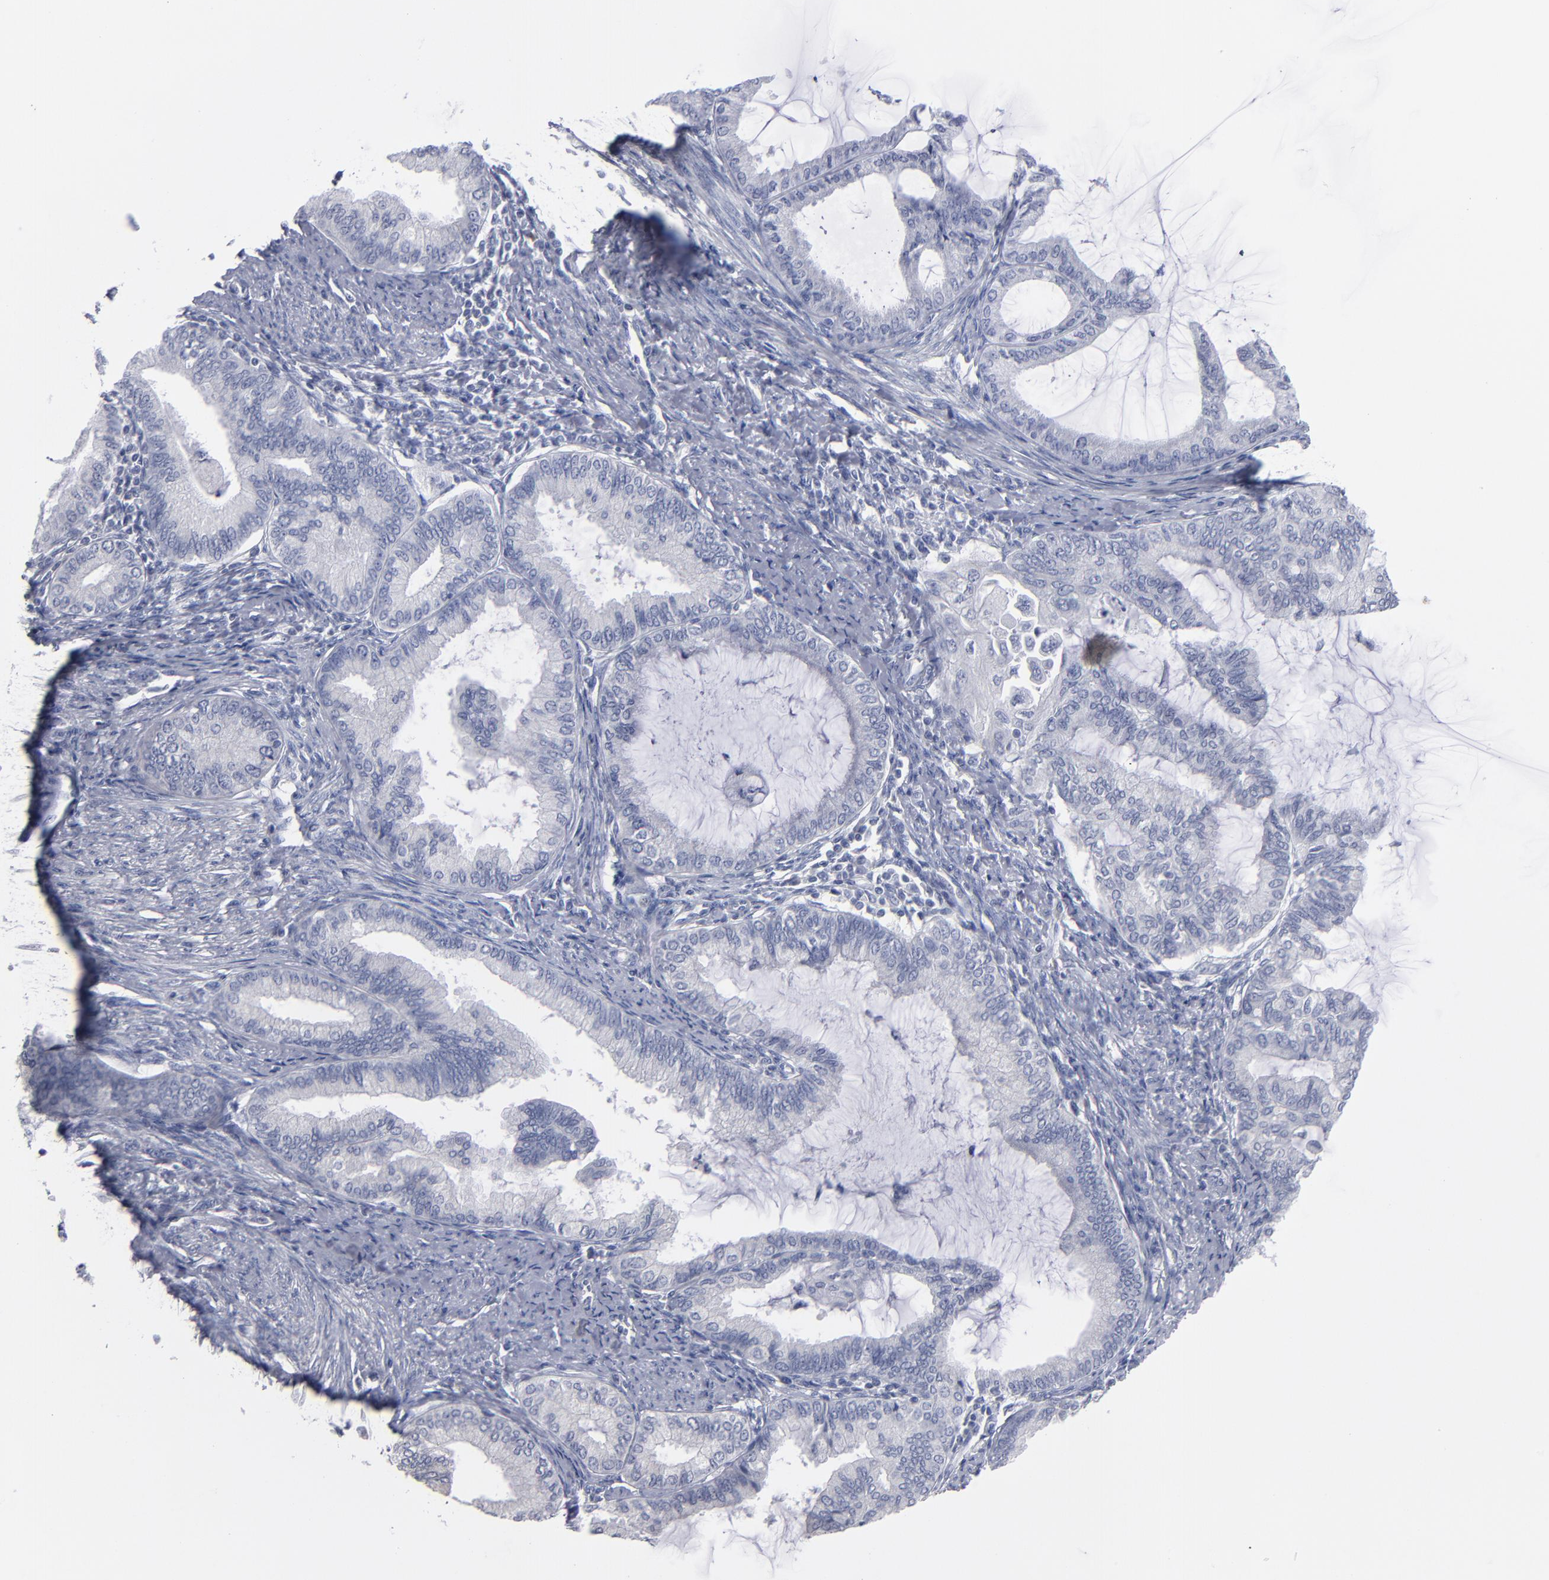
{"staining": {"intensity": "negative", "quantity": "none", "location": "none"}, "tissue": "endometrial cancer", "cell_type": "Tumor cells", "image_type": "cancer", "snomed": [{"axis": "morphology", "description": "Adenocarcinoma, NOS"}, {"axis": "topography", "description": "Endometrium"}], "caption": "This is a image of immunohistochemistry (IHC) staining of endometrial adenocarcinoma, which shows no expression in tumor cells.", "gene": "RPH3A", "patient": {"sex": "female", "age": 86}}